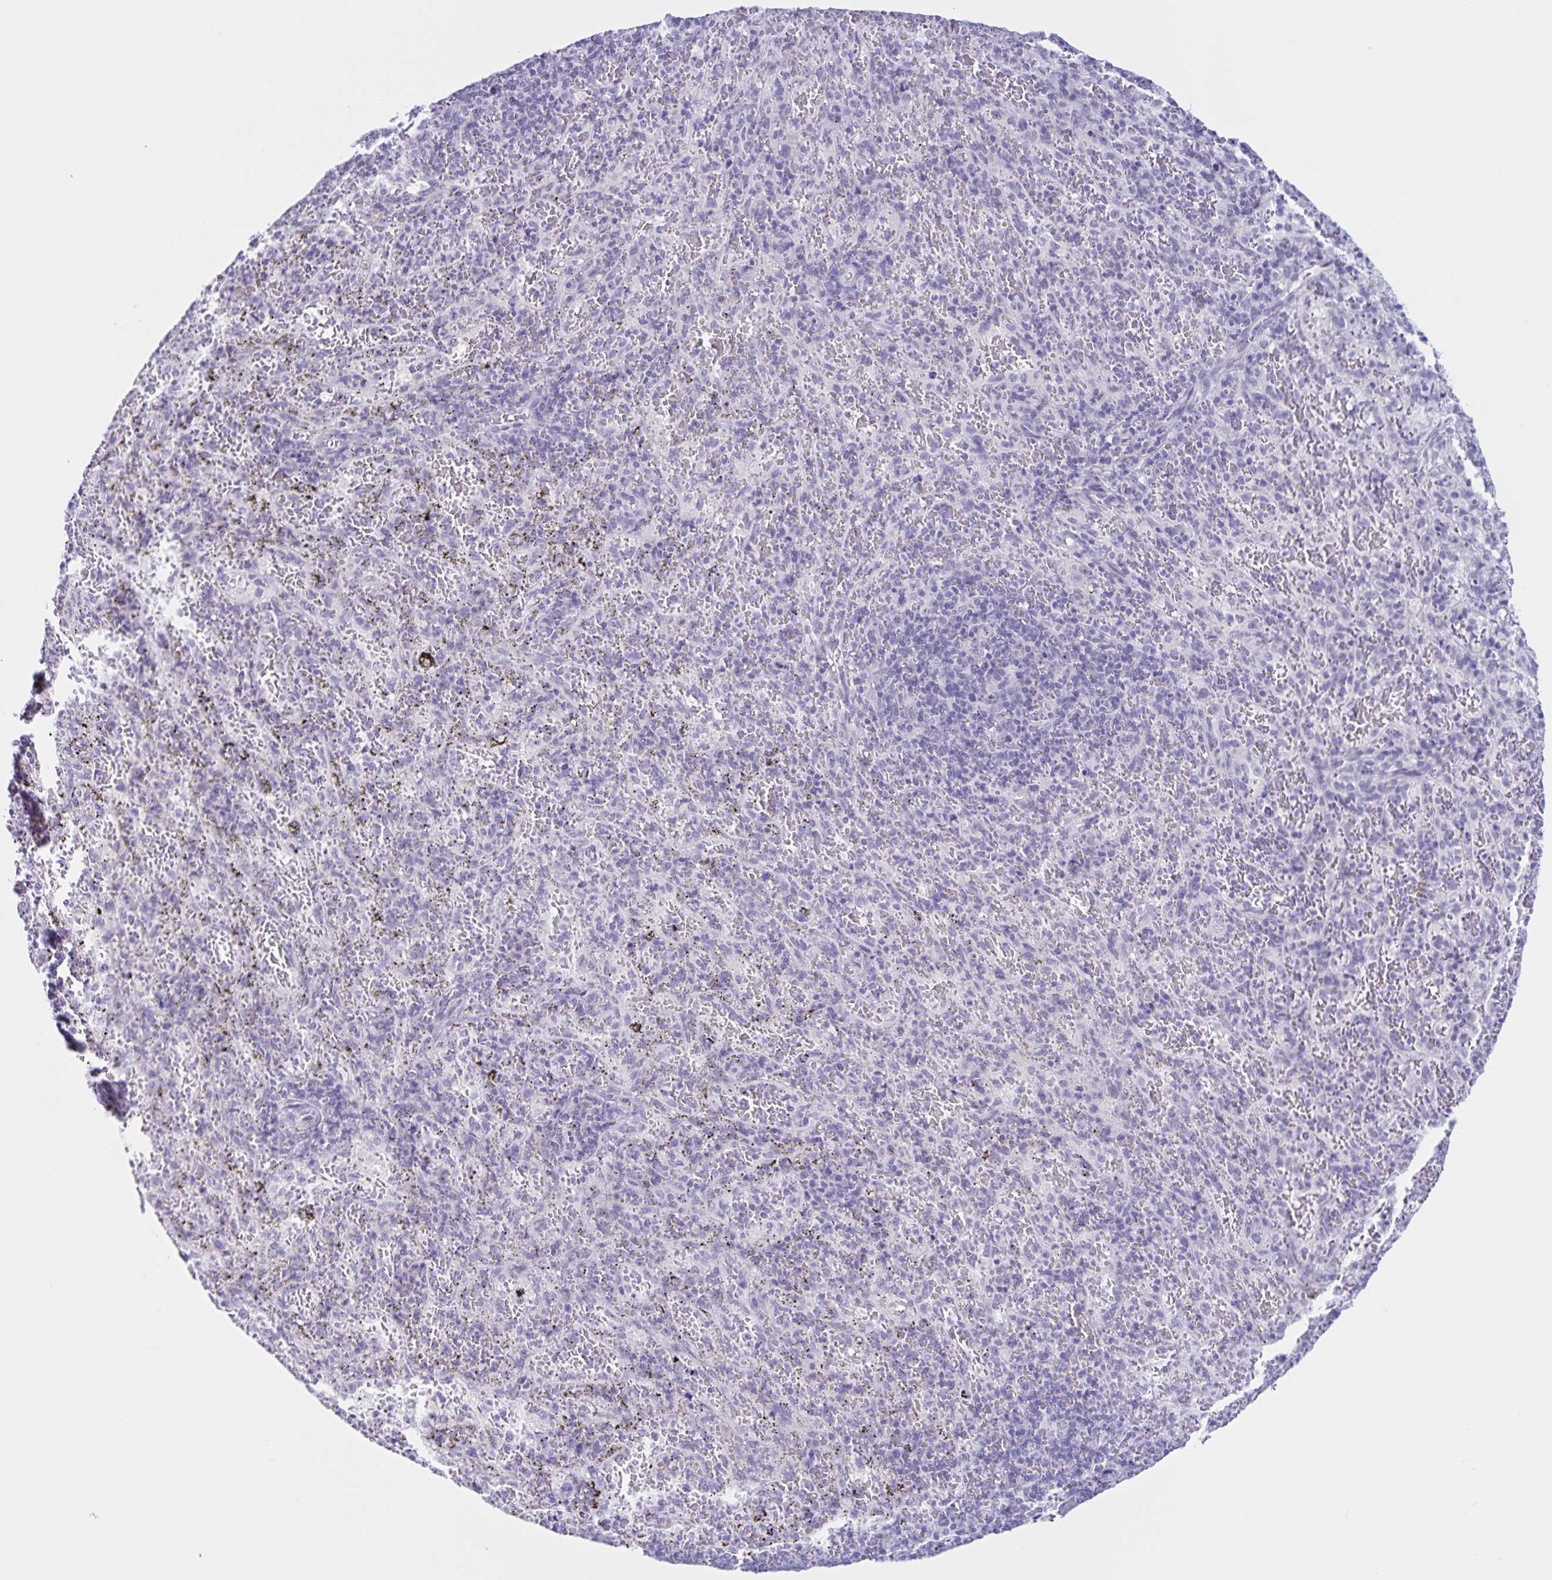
{"staining": {"intensity": "negative", "quantity": "none", "location": "none"}, "tissue": "spleen", "cell_type": "Cells in red pulp", "image_type": "normal", "snomed": [{"axis": "morphology", "description": "Normal tissue, NOS"}, {"axis": "topography", "description": "Spleen"}], "caption": "Image shows no protein positivity in cells in red pulp of benign spleen.", "gene": "FAM170A", "patient": {"sex": "male", "age": 57}}